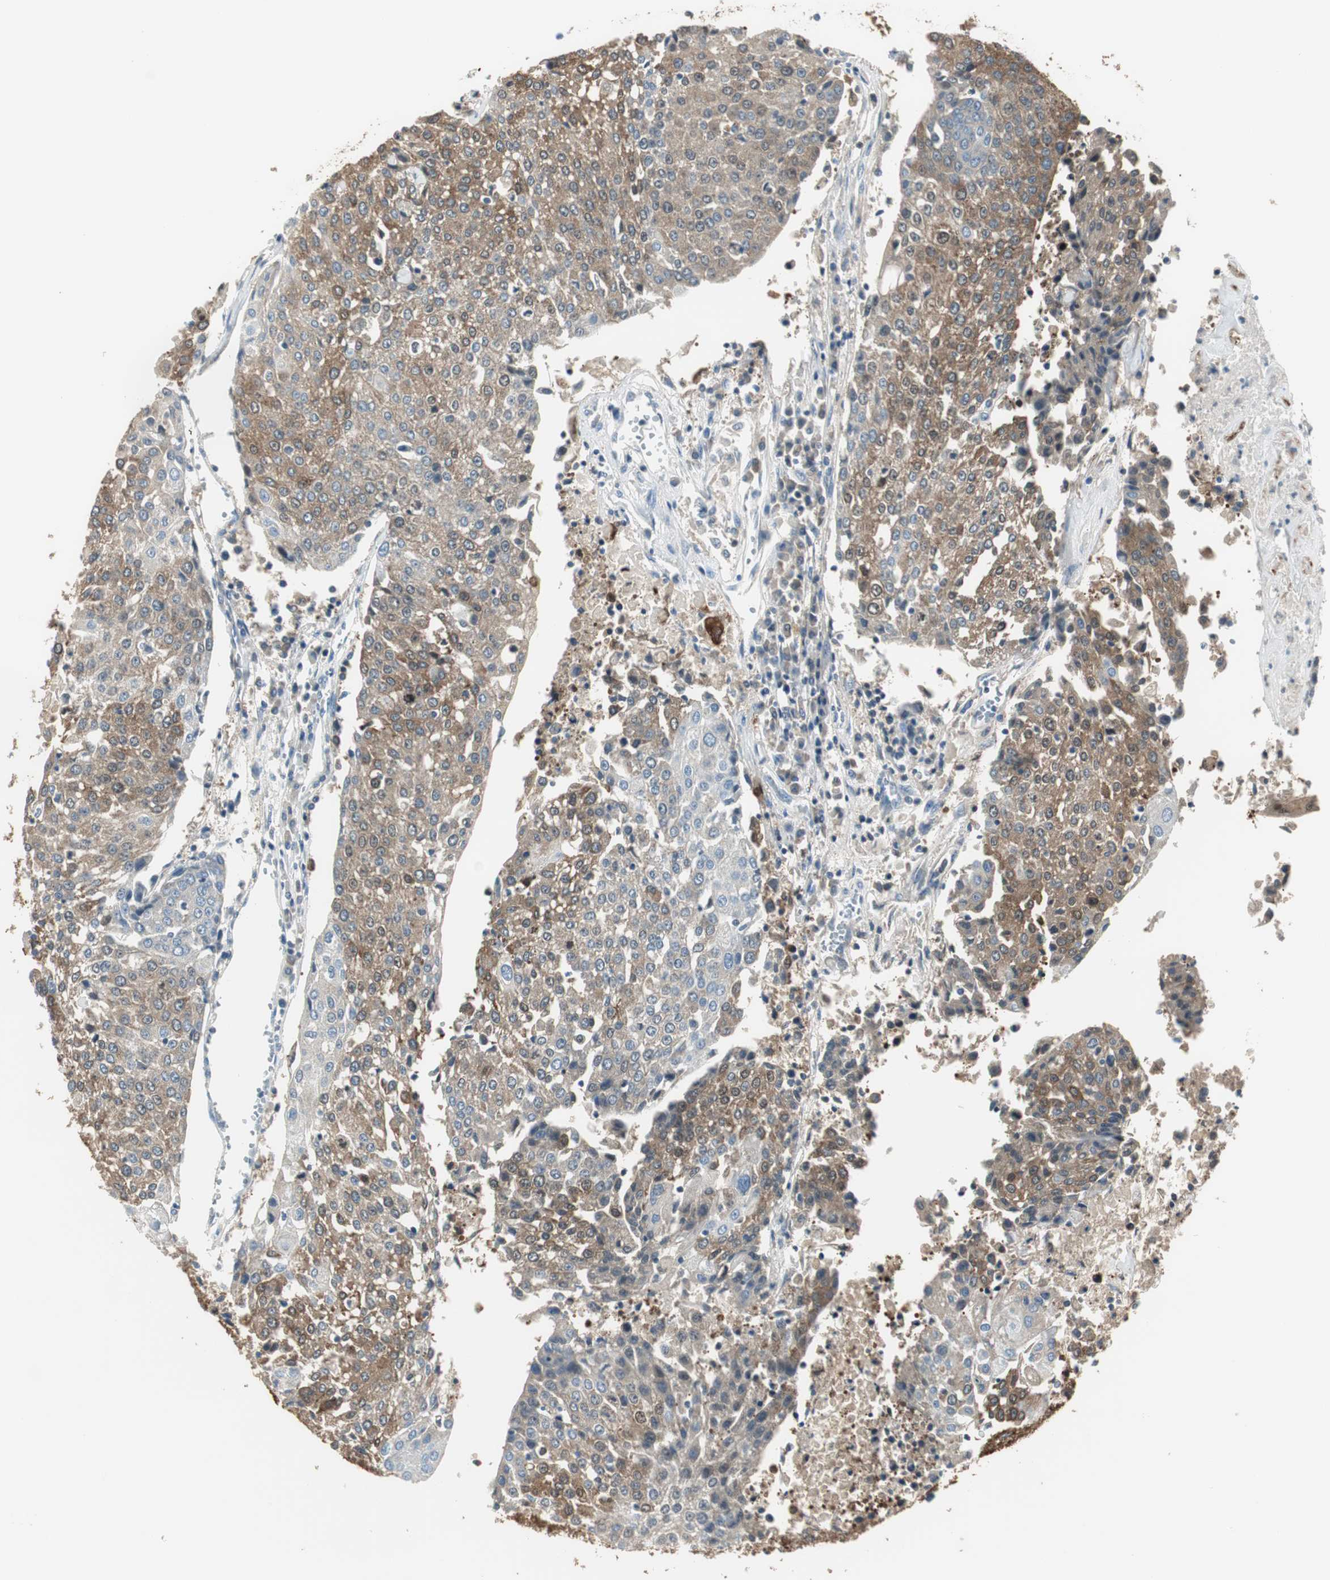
{"staining": {"intensity": "moderate", "quantity": ">75%", "location": "cytoplasmic/membranous"}, "tissue": "urothelial cancer", "cell_type": "Tumor cells", "image_type": "cancer", "snomed": [{"axis": "morphology", "description": "Urothelial carcinoma, High grade"}, {"axis": "topography", "description": "Urinary bladder"}], "caption": "Immunohistochemical staining of human urothelial carcinoma (high-grade) shows medium levels of moderate cytoplasmic/membranous expression in about >75% of tumor cells. The staining was performed using DAB (3,3'-diaminobenzidine) to visualize the protein expression in brown, while the nuclei were stained in blue with hematoxylin (Magnification: 20x).", "gene": "MSTO1", "patient": {"sex": "female", "age": 85}}